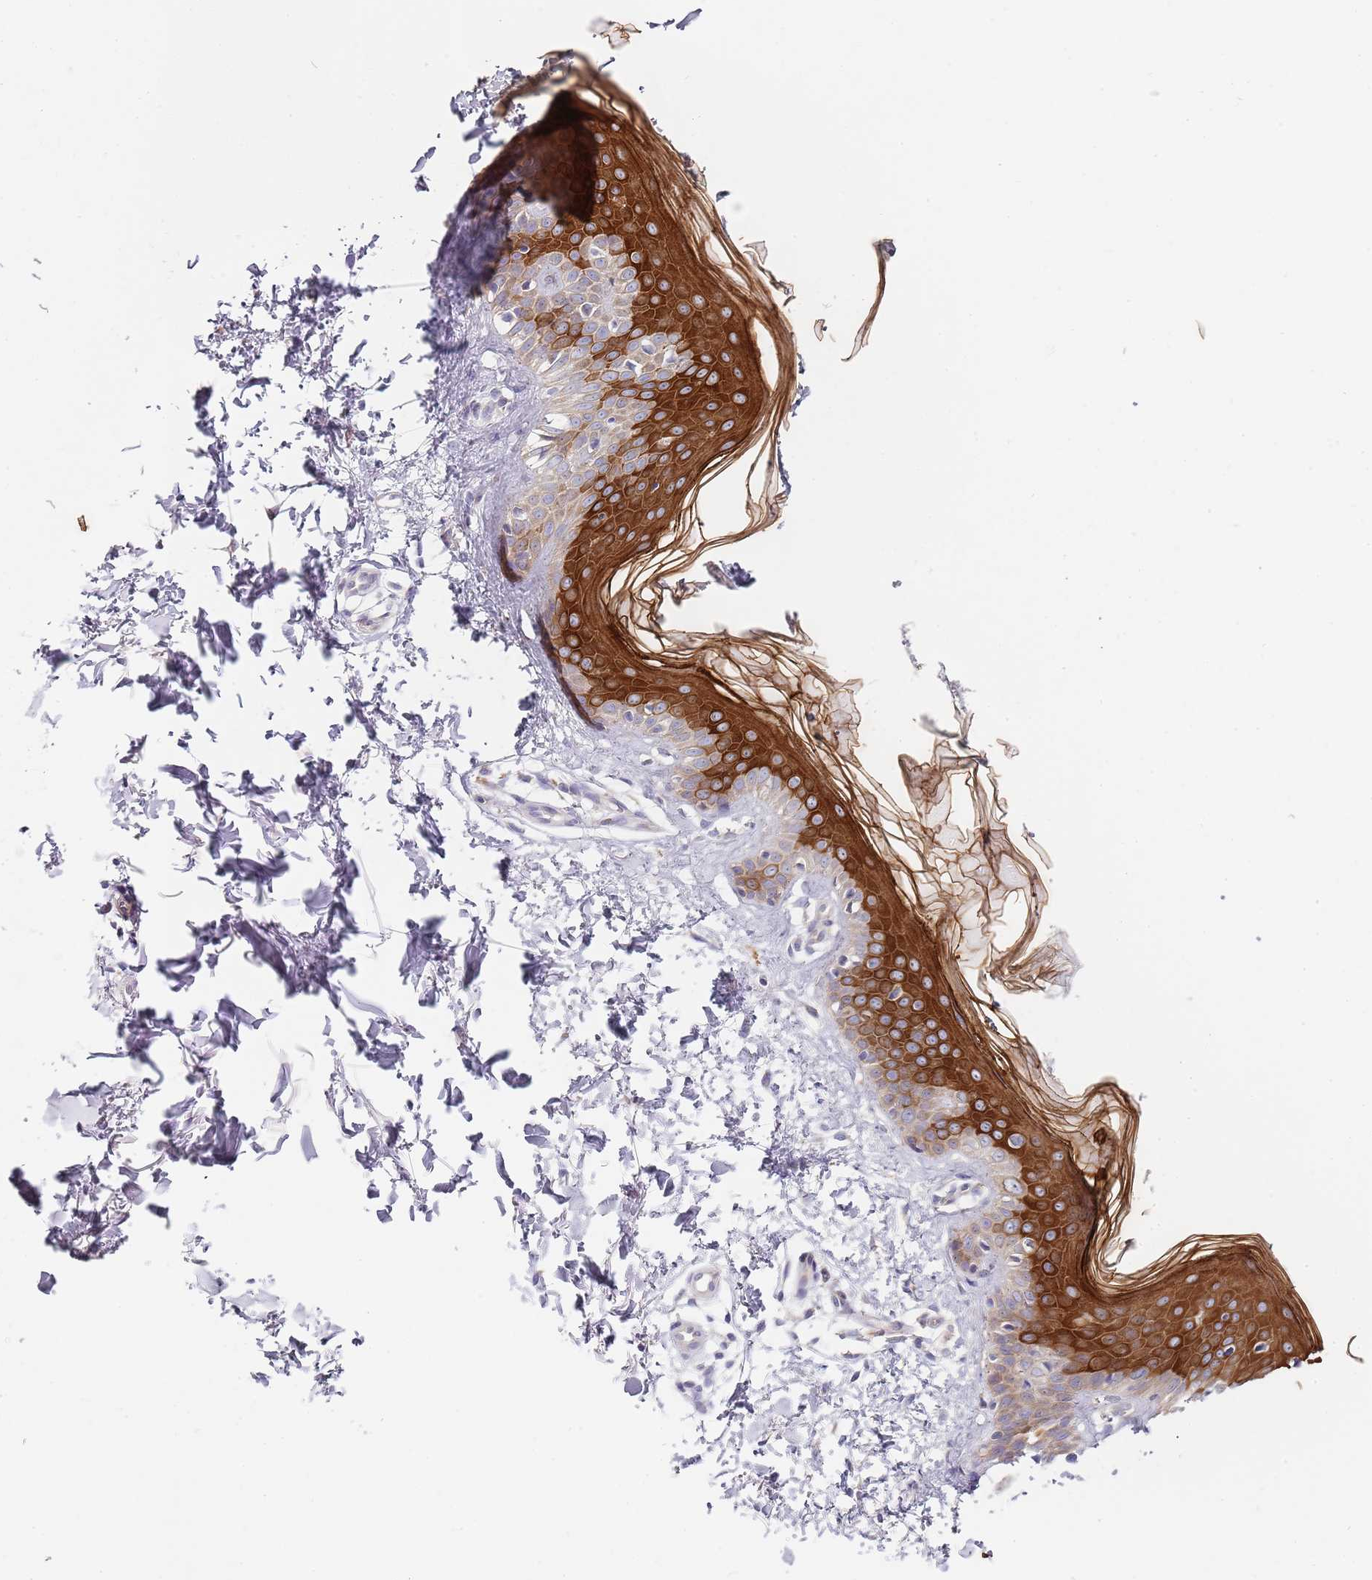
{"staining": {"intensity": "negative", "quantity": "none", "location": "none"}, "tissue": "skin", "cell_type": "Fibroblasts", "image_type": "normal", "snomed": [{"axis": "morphology", "description": "Normal tissue, NOS"}, {"axis": "topography", "description": "Skin"}], "caption": "The micrograph displays no significant positivity in fibroblasts of skin.", "gene": "TBC1D9", "patient": {"sex": "male", "age": 37}}